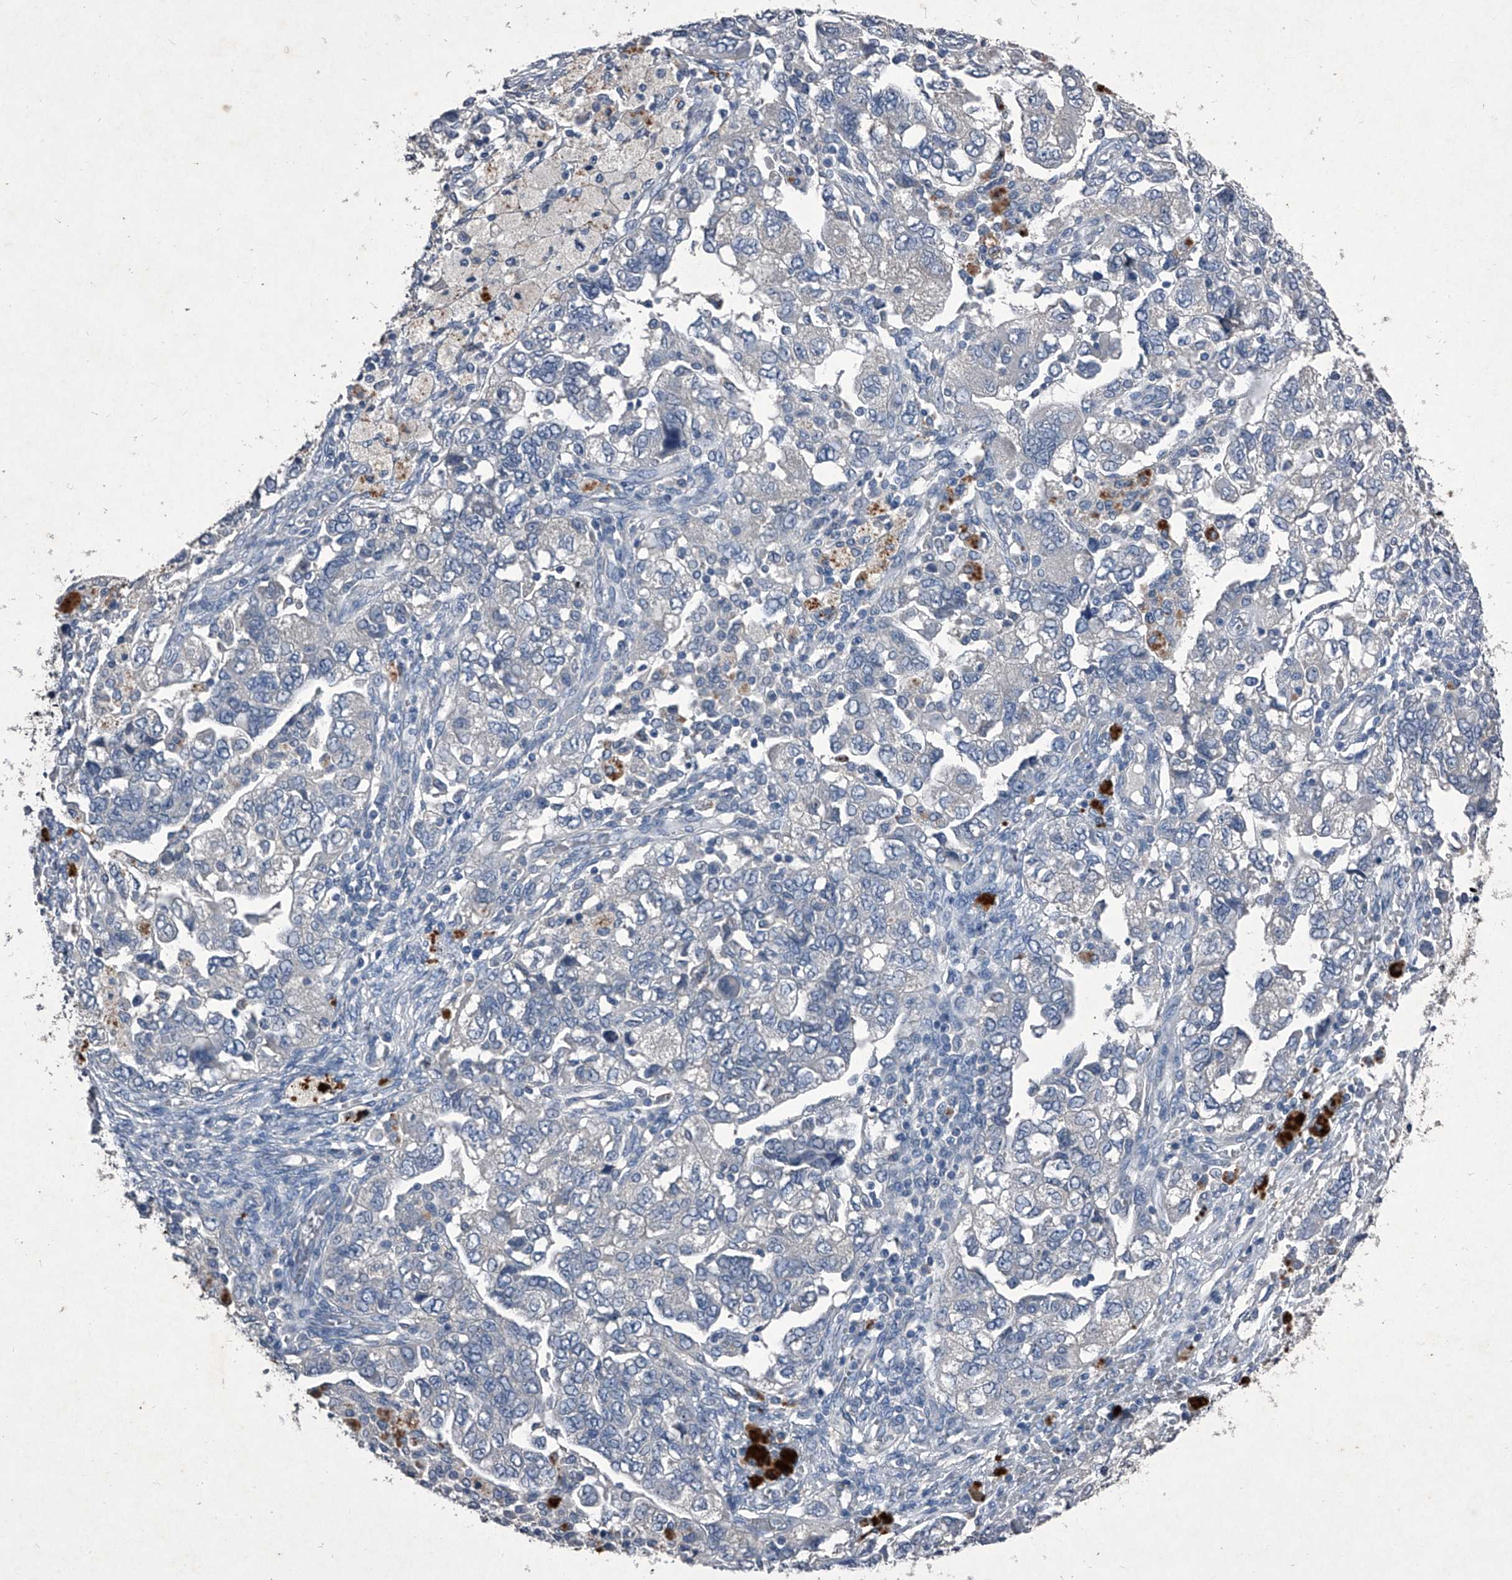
{"staining": {"intensity": "negative", "quantity": "none", "location": "none"}, "tissue": "ovarian cancer", "cell_type": "Tumor cells", "image_type": "cancer", "snomed": [{"axis": "morphology", "description": "Carcinoma, NOS"}, {"axis": "morphology", "description": "Cystadenocarcinoma, serous, NOS"}, {"axis": "topography", "description": "Ovary"}], "caption": "This is a histopathology image of IHC staining of ovarian cancer, which shows no expression in tumor cells.", "gene": "MAPKAP1", "patient": {"sex": "female", "age": 69}}